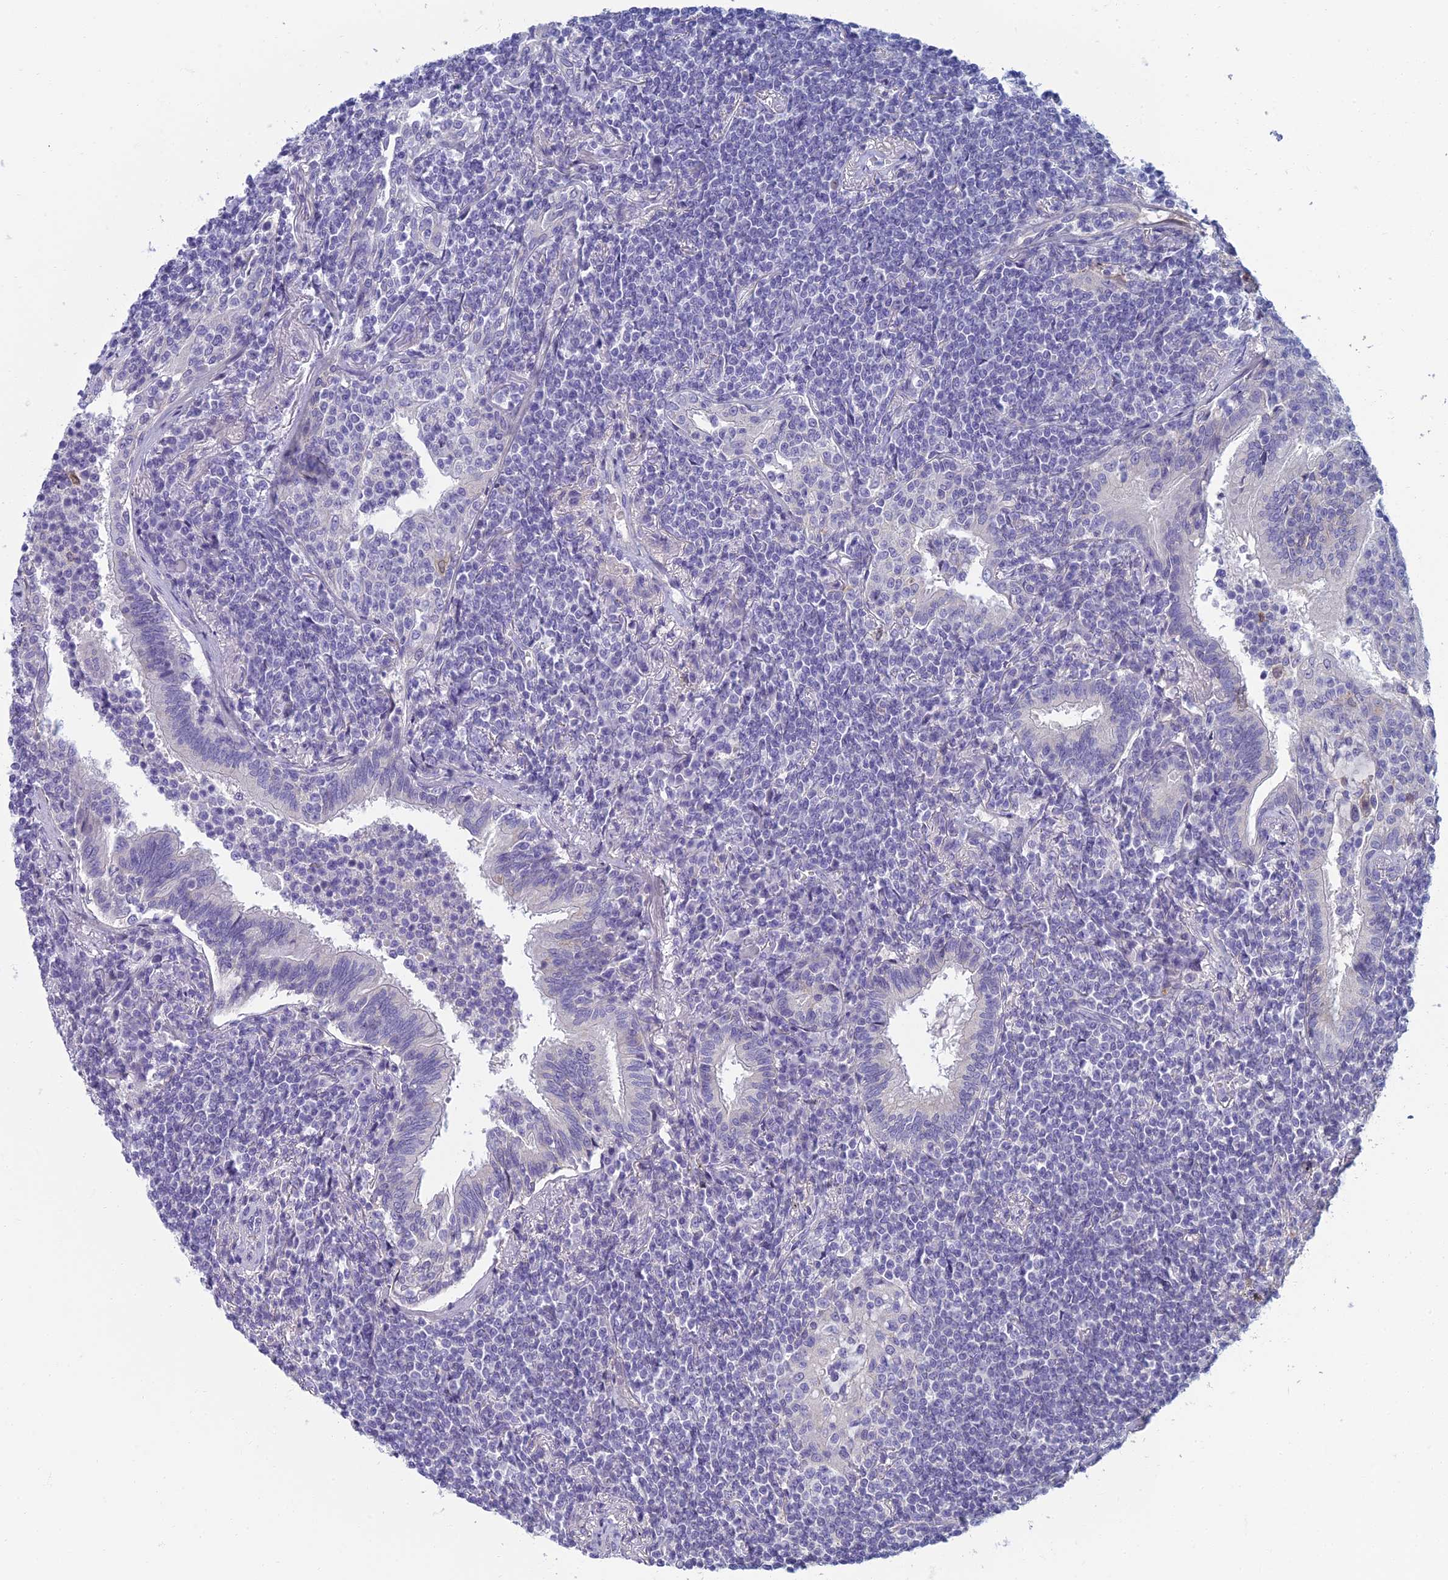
{"staining": {"intensity": "negative", "quantity": "none", "location": "none"}, "tissue": "lymphoma", "cell_type": "Tumor cells", "image_type": "cancer", "snomed": [{"axis": "morphology", "description": "Malignant lymphoma, non-Hodgkin's type, Low grade"}, {"axis": "topography", "description": "Lung"}], "caption": "This is a photomicrograph of IHC staining of lymphoma, which shows no expression in tumor cells.", "gene": "NEURL1", "patient": {"sex": "female", "age": 71}}